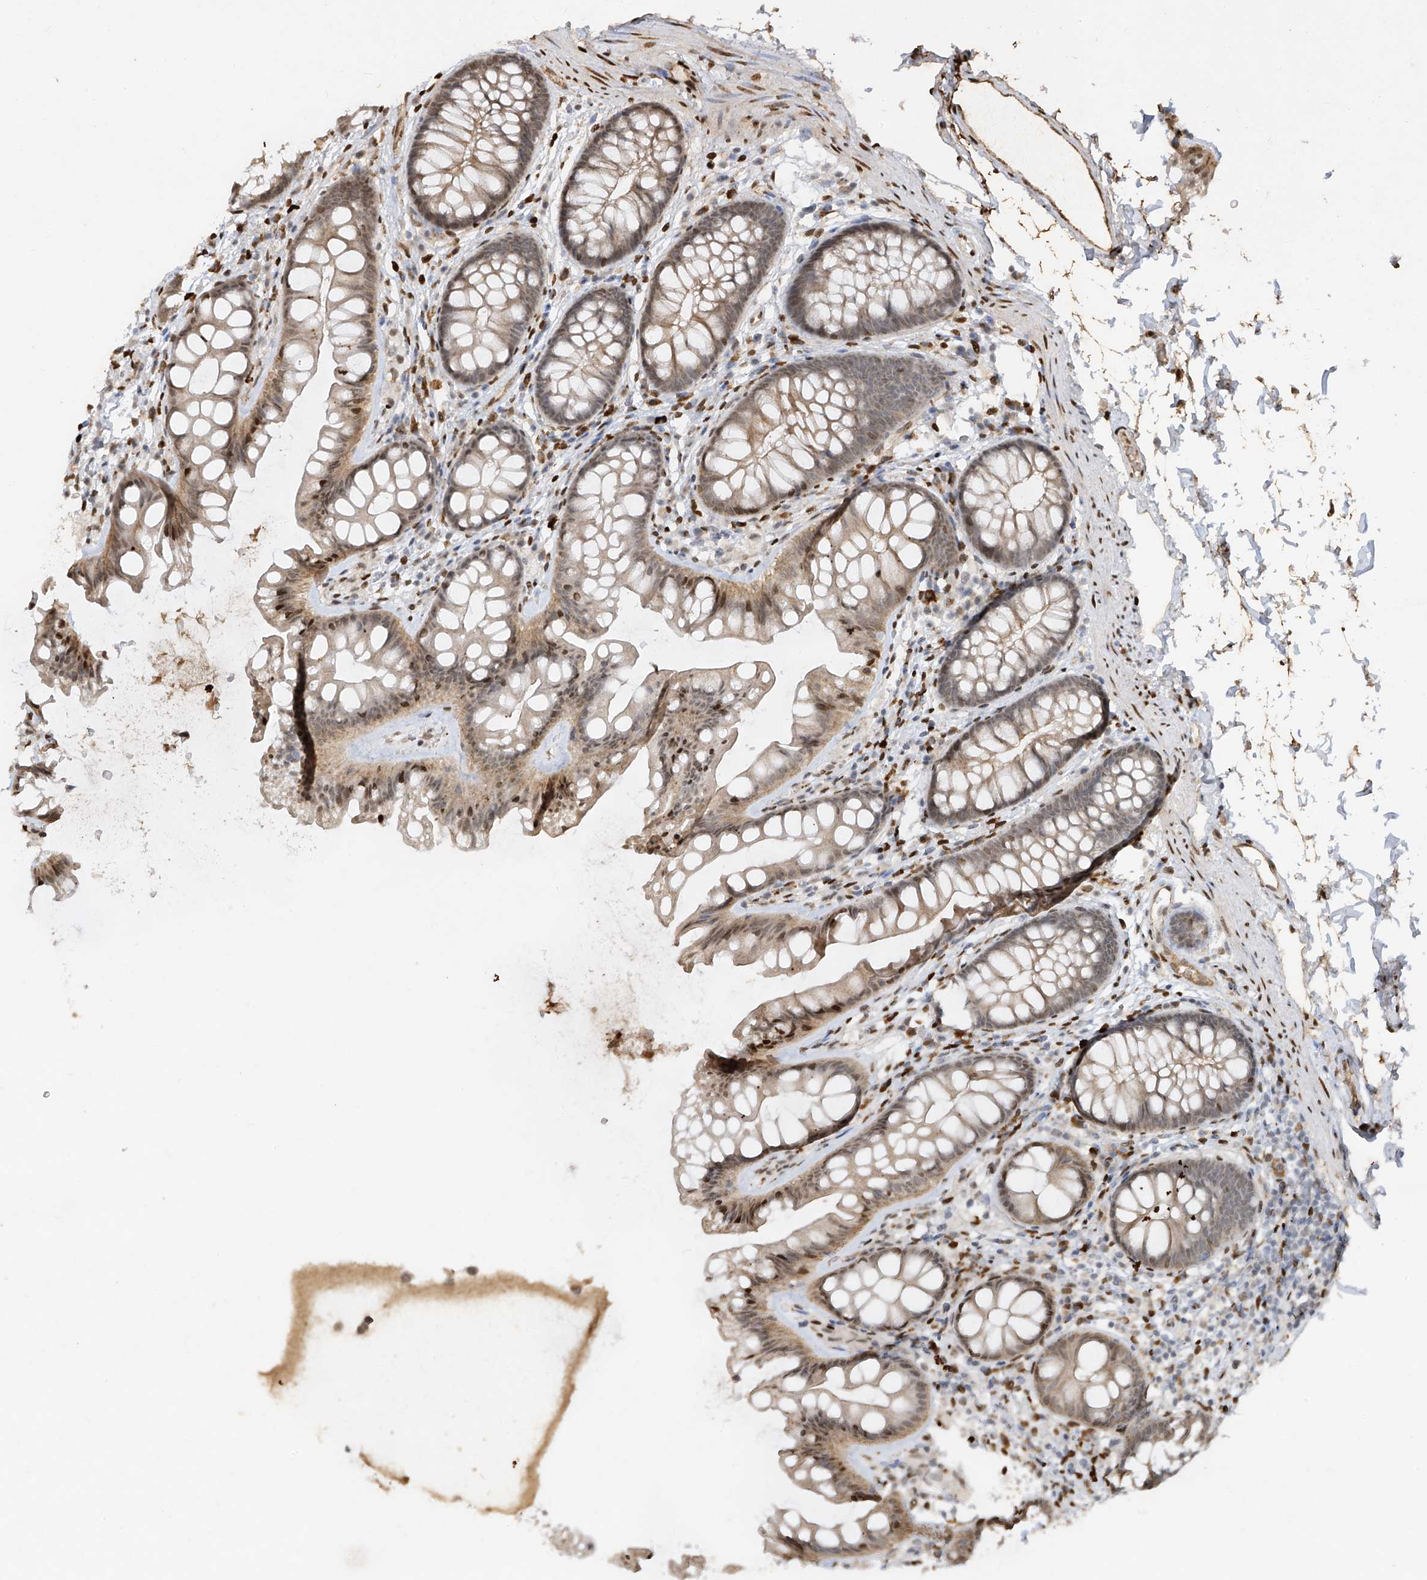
{"staining": {"intensity": "moderate", "quantity": "25%-75%", "location": "cytoplasmic/membranous"}, "tissue": "colon", "cell_type": "Endothelial cells", "image_type": "normal", "snomed": [{"axis": "morphology", "description": "Normal tissue, NOS"}, {"axis": "topography", "description": "Colon"}], "caption": "IHC micrograph of benign colon: colon stained using immunohistochemistry (IHC) exhibits medium levels of moderate protein expression localized specifically in the cytoplasmic/membranous of endothelial cells, appearing as a cytoplasmic/membranous brown color.", "gene": "ATRIP", "patient": {"sex": "female", "age": 62}}